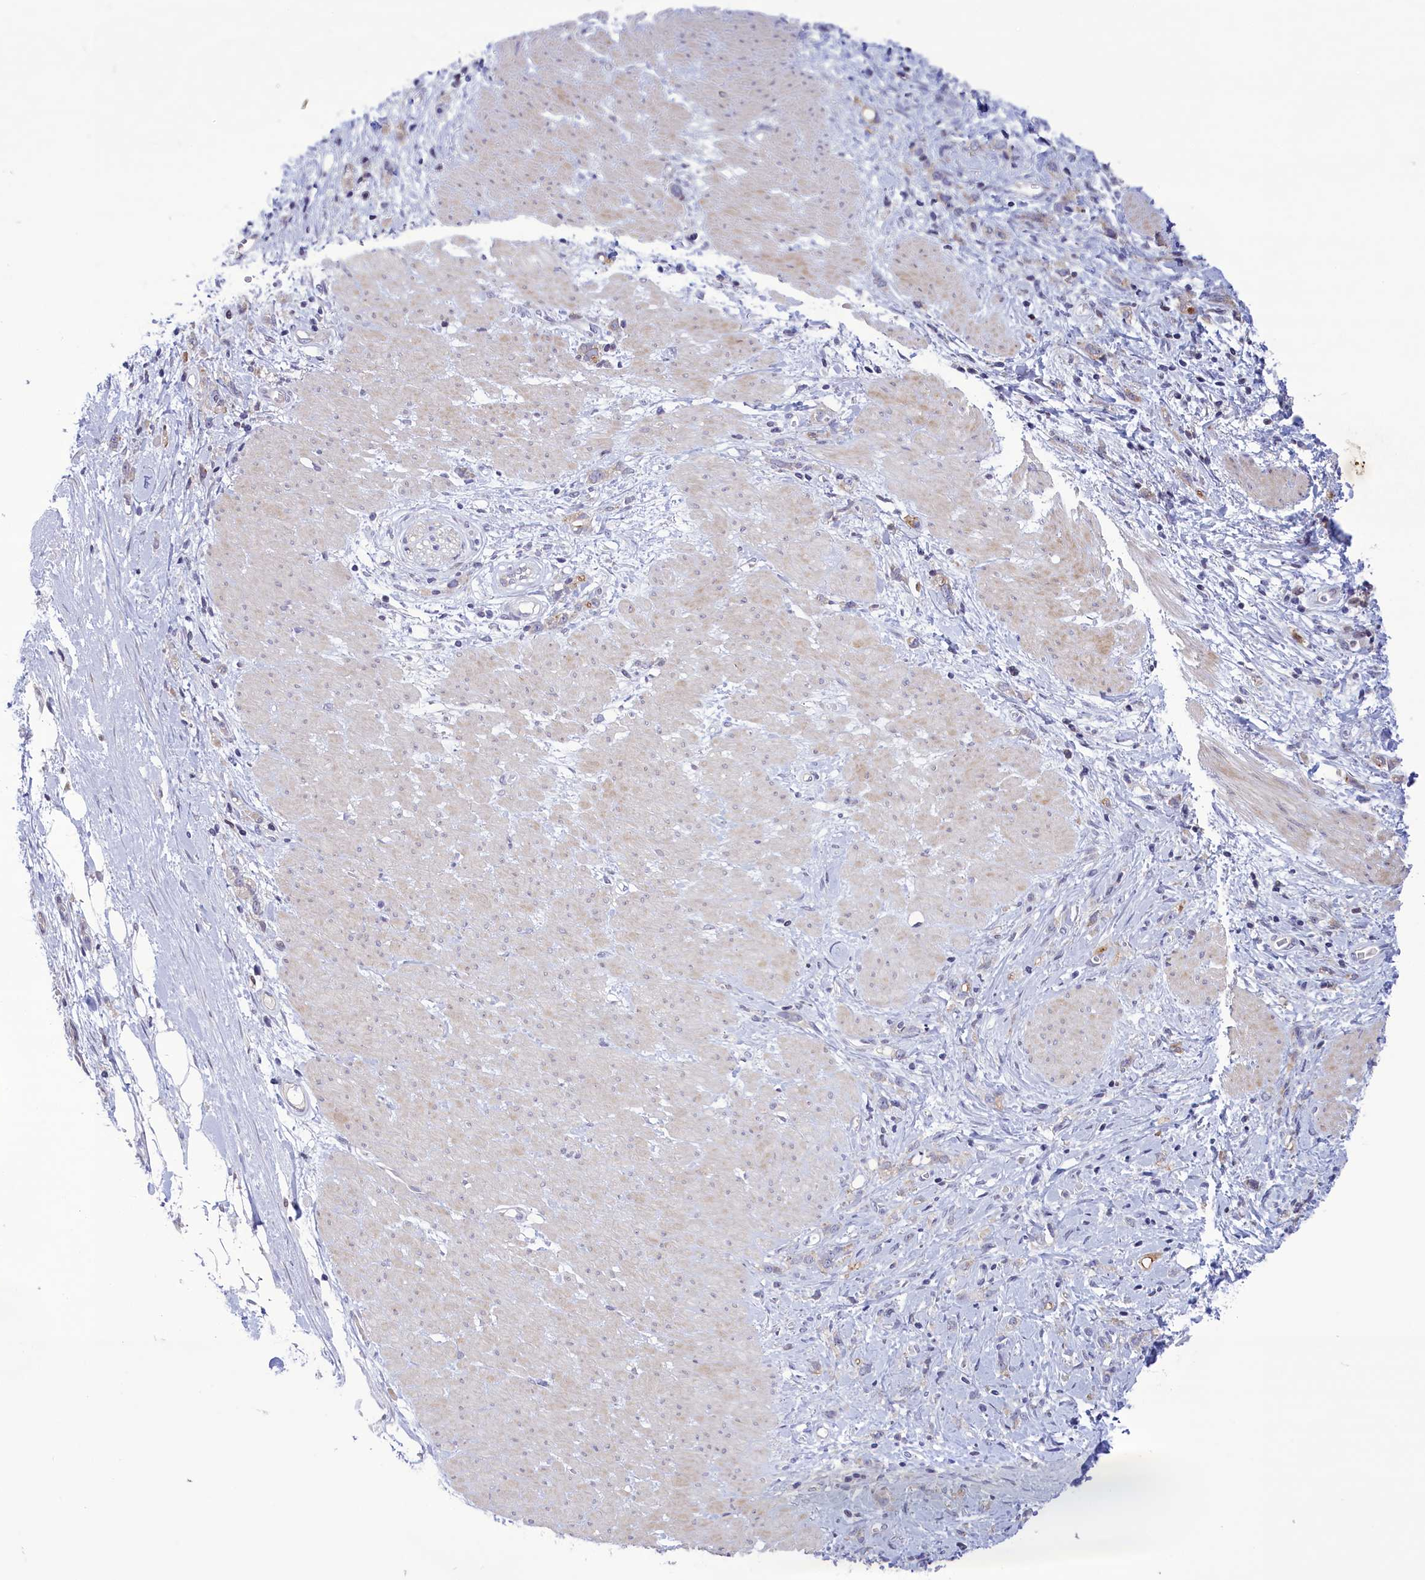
{"staining": {"intensity": "negative", "quantity": "none", "location": "none"}, "tissue": "stomach cancer", "cell_type": "Tumor cells", "image_type": "cancer", "snomed": [{"axis": "morphology", "description": "Adenocarcinoma, NOS"}, {"axis": "topography", "description": "Stomach"}], "caption": "Stomach cancer (adenocarcinoma) was stained to show a protein in brown. There is no significant positivity in tumor cells.", "gene": "CORO2A", "patient": {"sex": "female", "age": 76}}